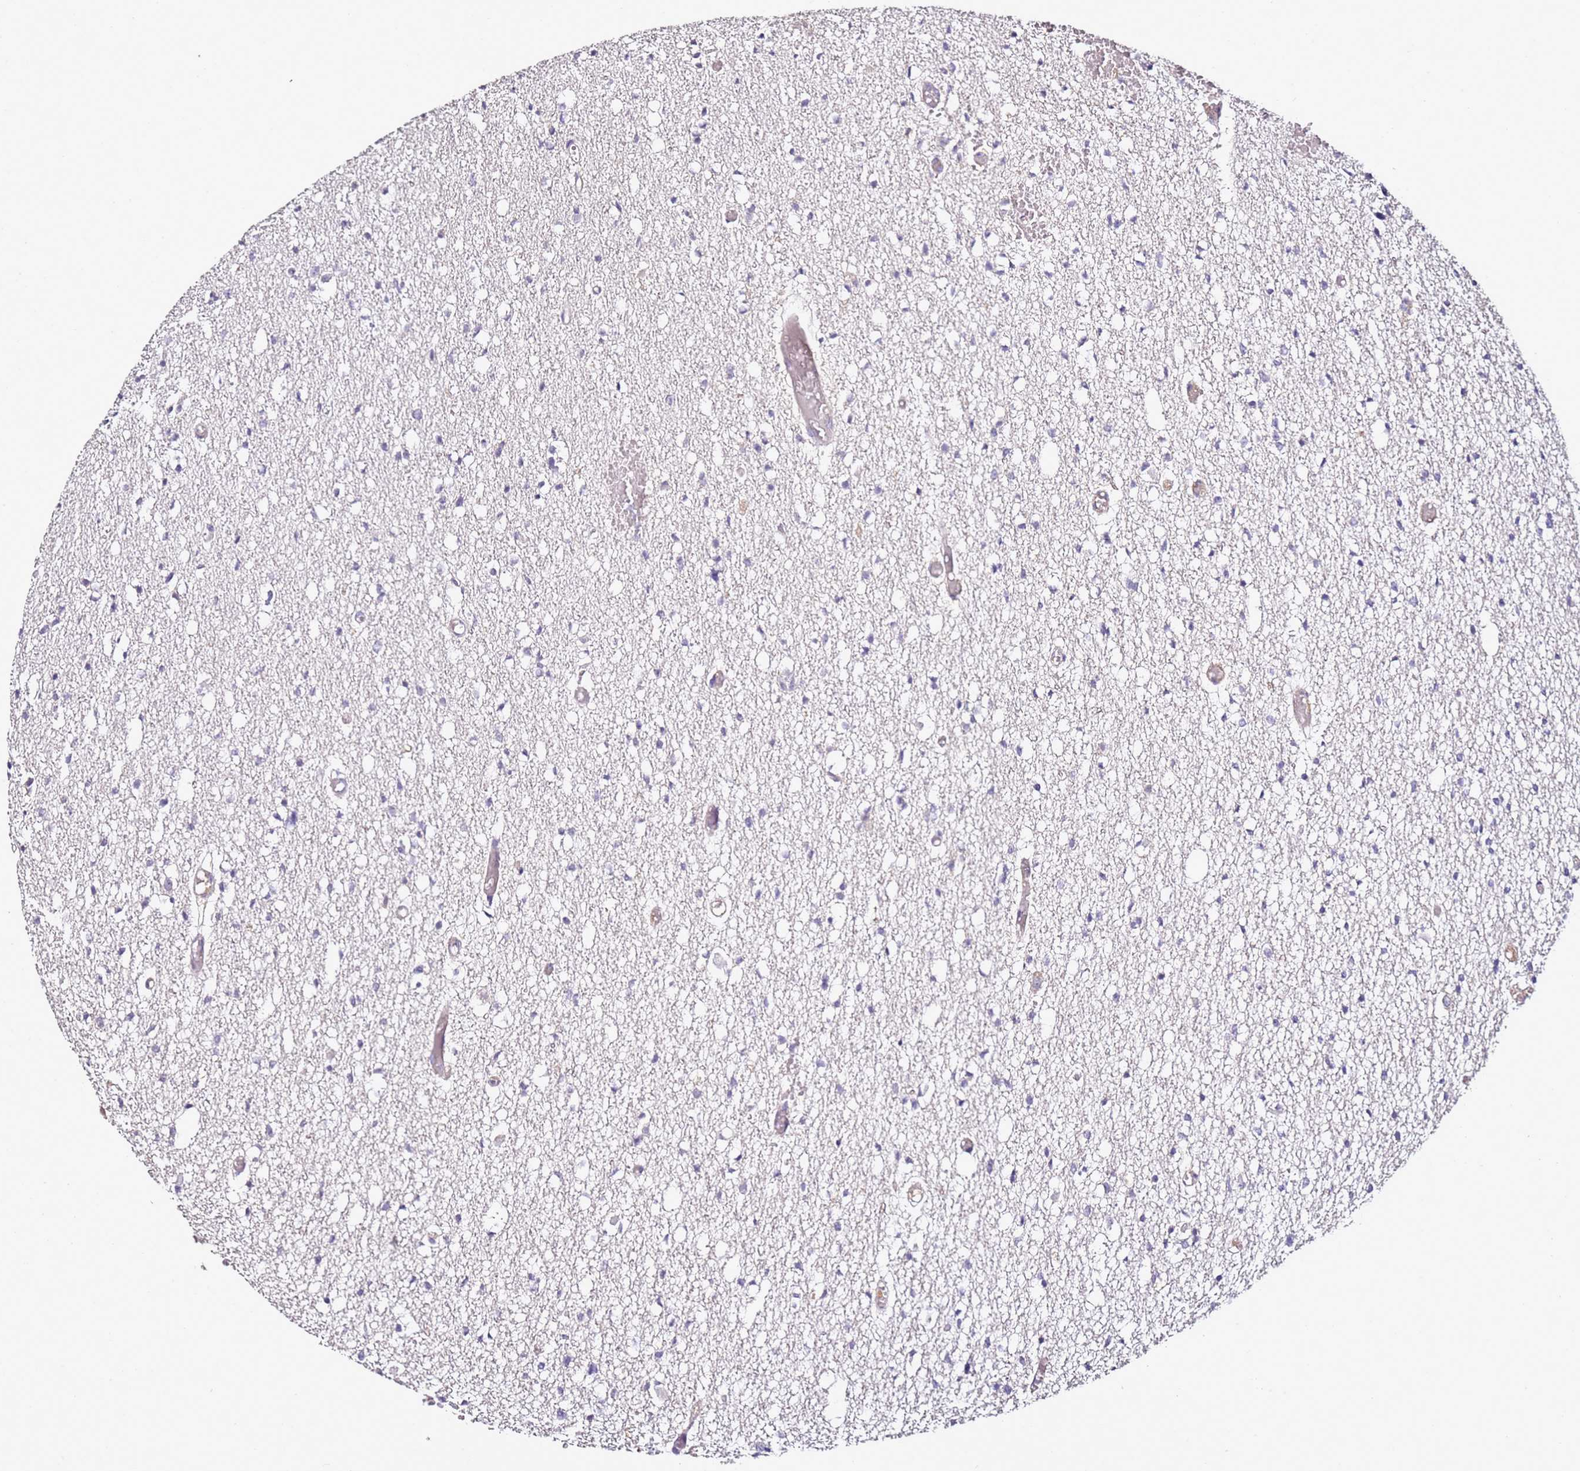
{"staining": {"intensity": "negative", "quantity": "none", "location": "none"}, "tissue": "glioma", "cell_type": "Tumor cells", "image_type": "cancer", "snomed": [{"axis": "morphology", "description": "Glioma, malignant, Low grade"}, {"axis": "topography", "description": "Brain"}], "caption": "This micrograph is of glioma stained with immunohistochemistry (IHC) to label a protein in brown with the nuclei are counter-stained blue. There is no staining in tumor cells.", "gene": "OR2B11", "patient": {"sex": "female", "age": 22}}